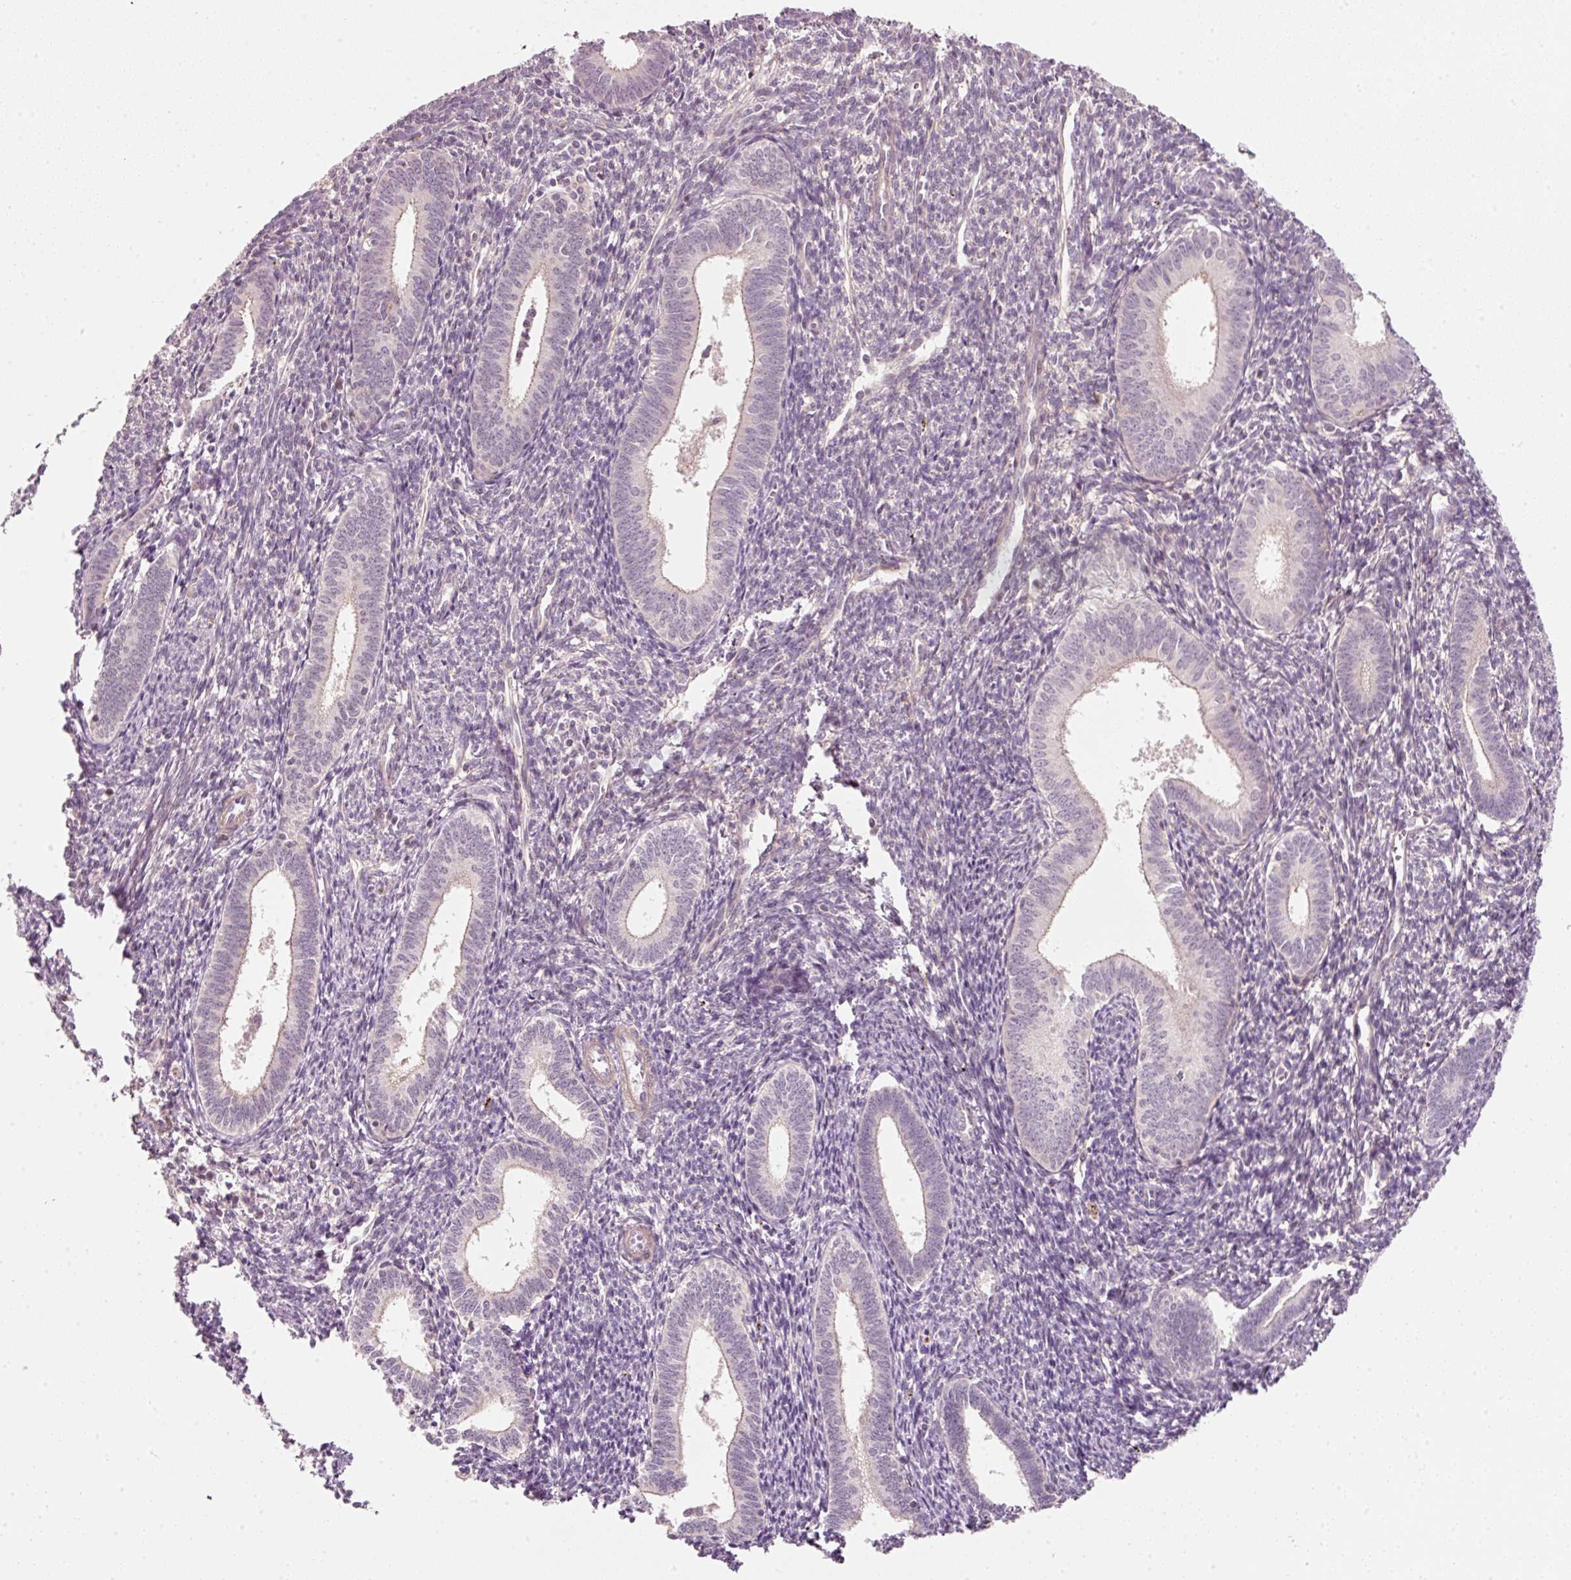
{"staining": {"intensity": "negative", "quantity": "none", "location": "none"}, "tissue": "endometrium", "cell_type": "Cells in endometrial stroma", "image_type": "normal", "snomed": [{"axis": "morphology", "description": "Normal tissue, NOS"}, {"axis": "topography", "description": "Endometrium"}], "caption": "High power microscopy photomicrograph of an immunohistochemistry micrograph of benign endometrium, revealing no significant staining in cells in endometrial stroma. The staining is performed using DAB (3,3'-diaminobenzidine) brown chromogen with nuclei counter-stained in using hematoxylin.", "gene": "TIRAP", "patient": {"sex": "female", "age": 41}}